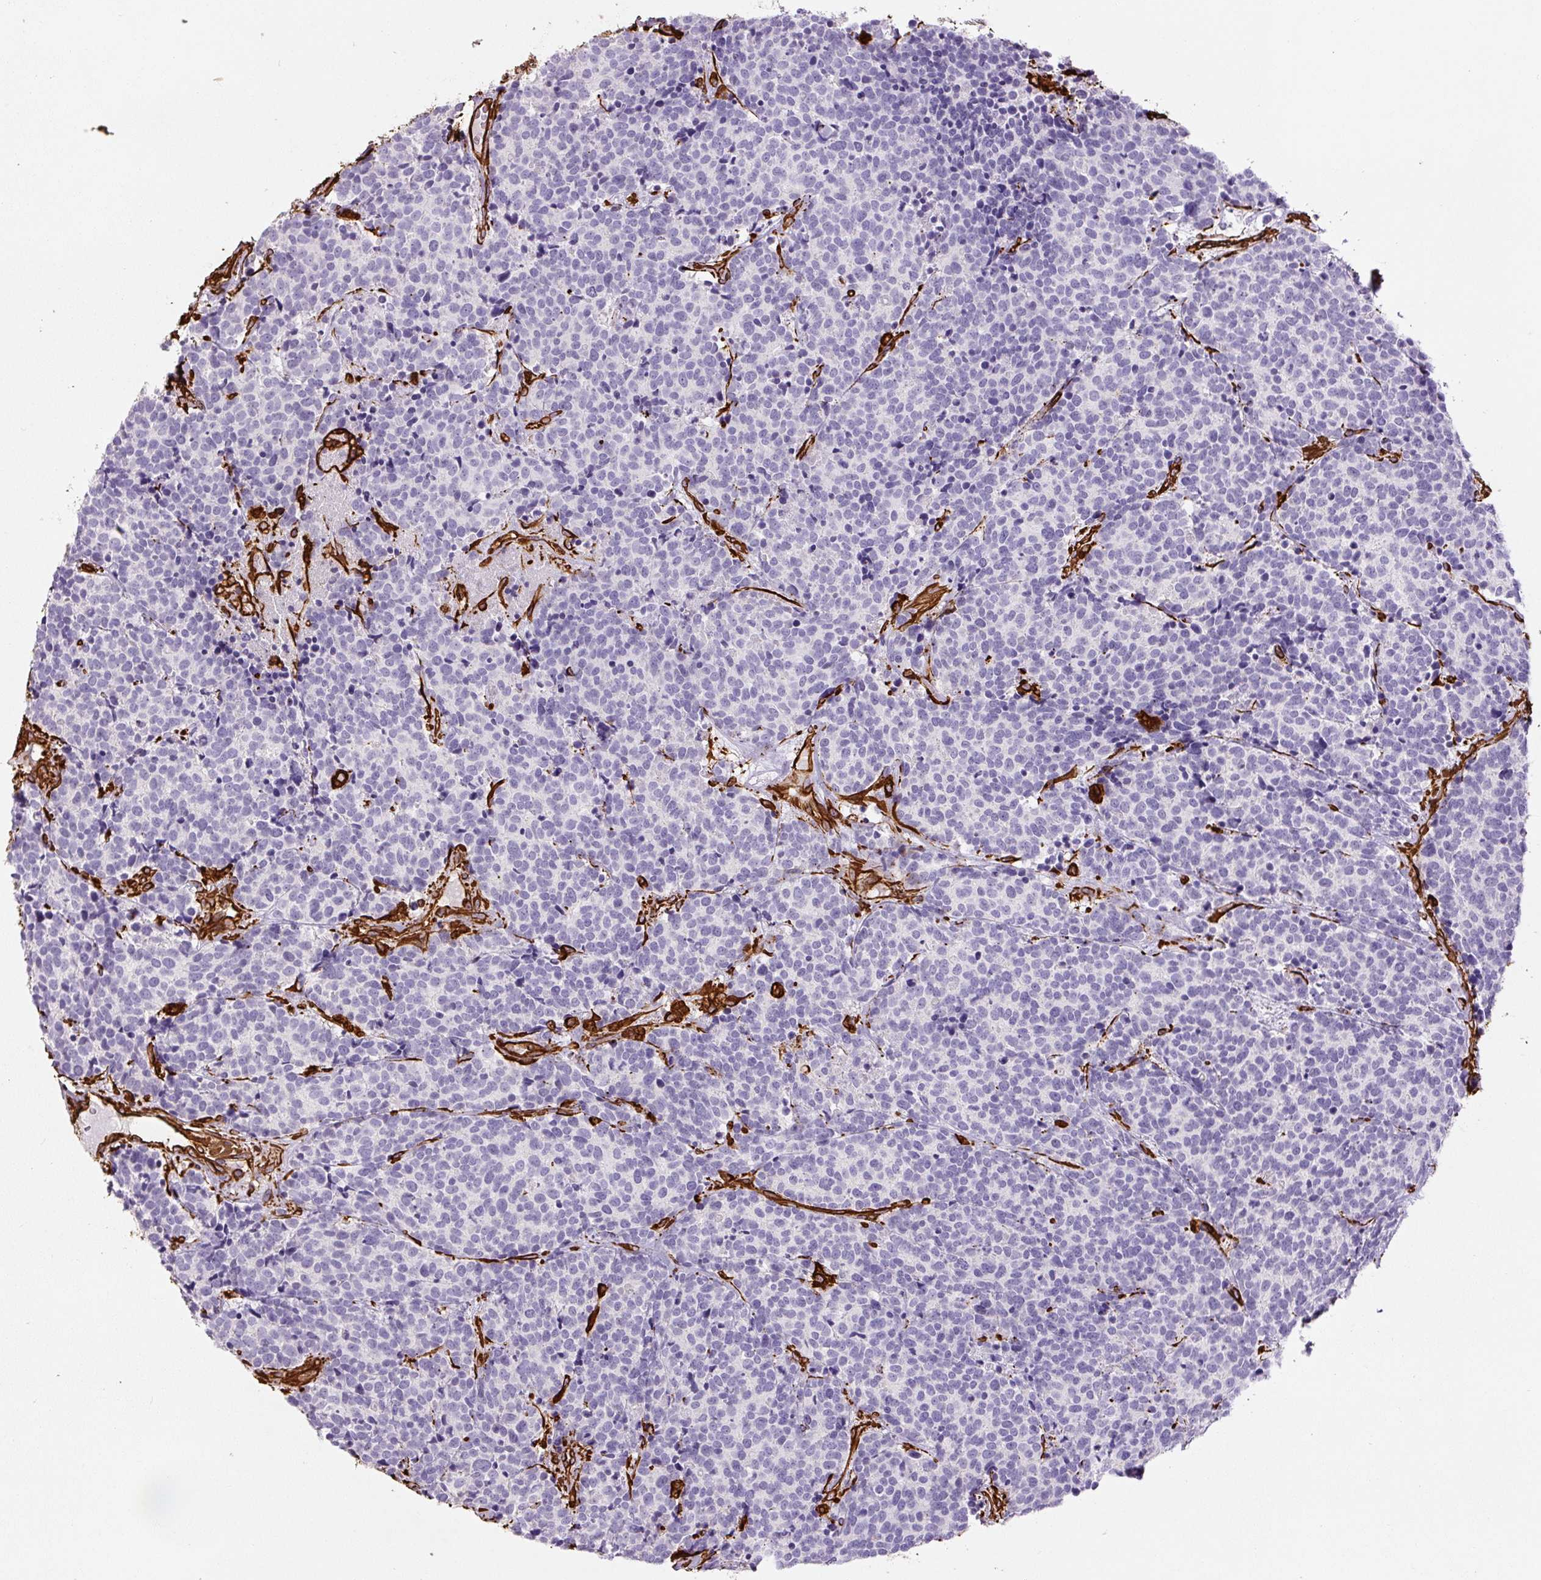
{"staining": {"intensity": "negative", "quantity": "none", "location": "none"}, "tissue": "carcinoid", "cell_type": "Tumor cells", "image_type": "cancer", "snomed": [{"axis": "morphology", "description": "Carcinoid, malignant, NOS"}, {"axis": "topography", "description": "Skin"}], "caption": "Carcinoid was stained to show a protein in brown. There is no significant expression in tumor cells.", "gene": "VIM", "patient": {"sex": "female", "age": 79}}